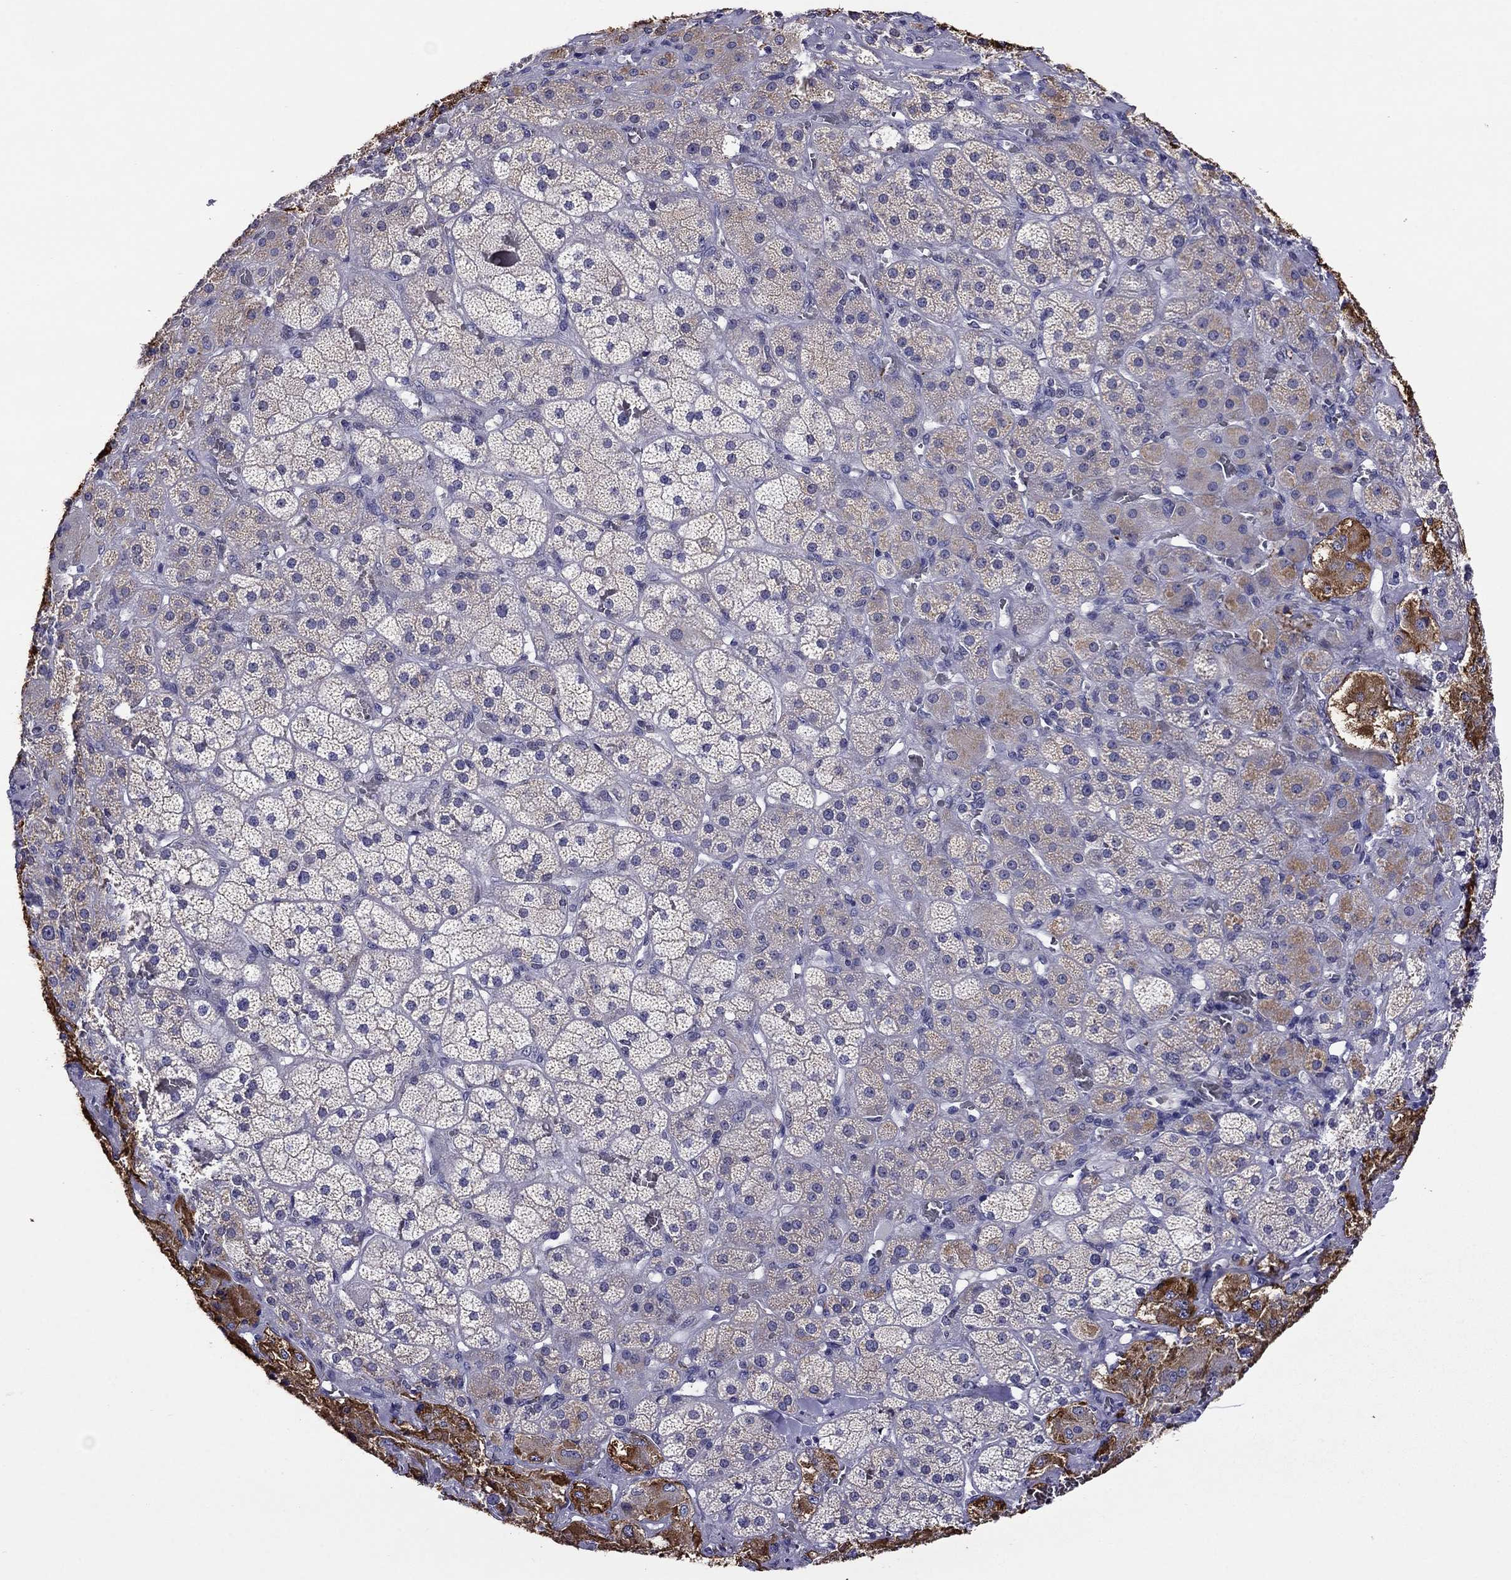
{"staining": {"intensity": "strong", "quantity": "<25%", "location": "cytoplasmic/membranous"}, "tissue": "adrenal gland", "cell_type": "Glandular cells", "image_type": "normal", "snomed": [{"axis": "morphology", "description": "Normal tissue, NOS"}, {"axis": "topography", "description": "Adrenal gland"}], "caption": "Immunohistochemical staining of benign adrenal gland exhibits strong cytoplasmic/membranous protein expression in about <25% of glandular cells.", "gene": "SCG2", "patient": {"sex": "male", "age": 57}}